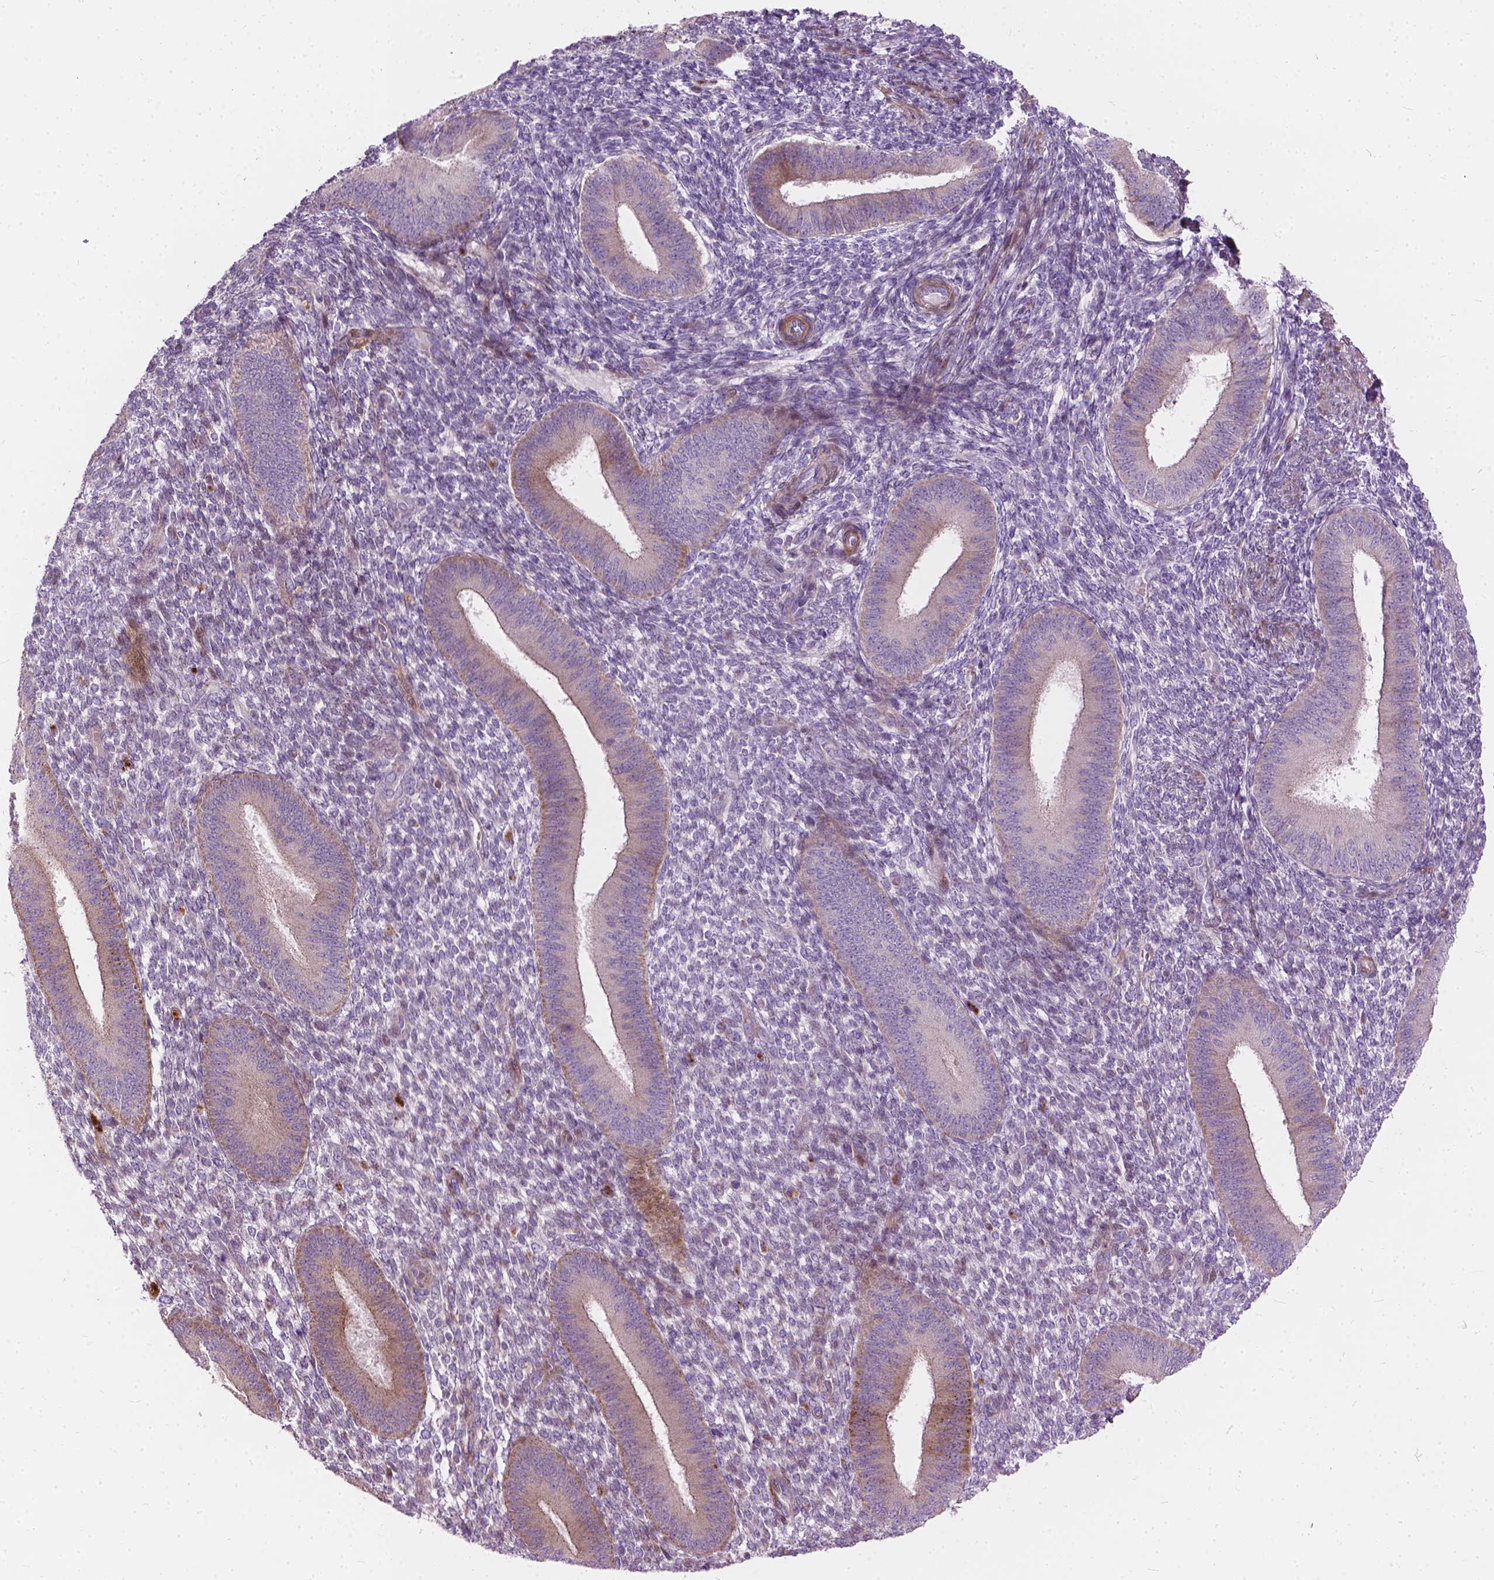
{"staining": {"intensity": "negative", "quantity": "none", "location": "none"}, "tissue": "endometrium", "cell_type": "Cells in endometrial stroma", "image_type": "normal", "snomed": [{"axis": "morphology", "description": "Normal tissue, NOS"}, {"axis": "topography", "description": "Endometrium"}], "caption": "Cells in endometrial stroma are negative for brown protein staining in benign endometrium. The staining is performed using DAB brown chromogen with nuclei counter-stained in using hematoxylin.", "gene": "MORN1", "patient": {"sex": "female", "age": 39}}